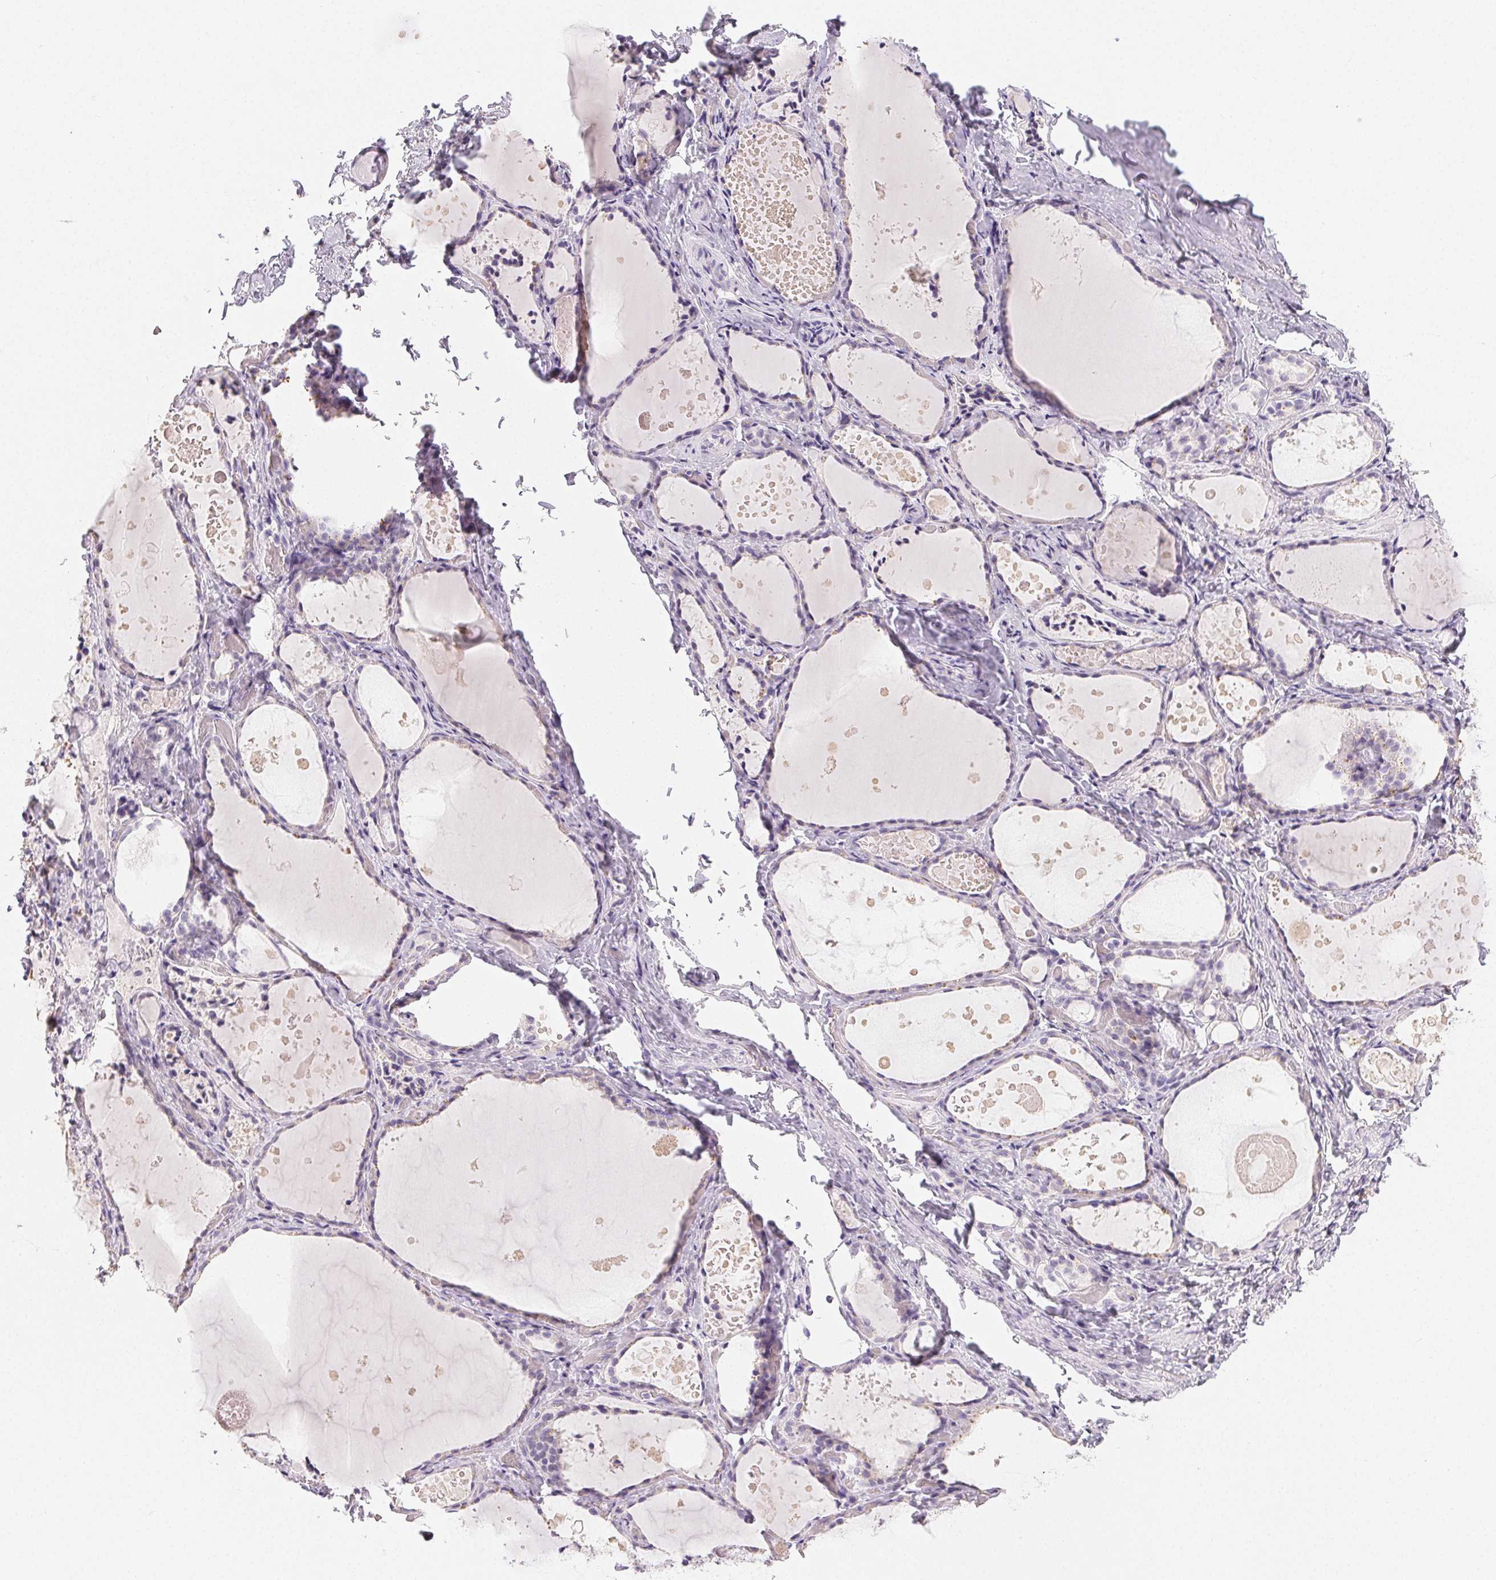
{"staining": {"intensity": "negative", "quantity": "none", "location": "none"}, "tissue": "thyroid gland", "cell_type": "Glandular cells", "image_type": "normal", "snomed": [{"axis": "morphology", "description": "Normal tissue, NOS"}, {"axis": "topography", "description": "Thyroid gland"}], "caption": "An immunohistochemistry photomicrograph of benign thyroid gland is shown. There is no staining in glandular cells of thyroid gland. (Brightfield microscopy of DAB (3,3'-diaminobenzidine) immunohistochemistry (IHC) at high magnification).", "gene": "MIOX", "patient": {"sex": "female", "age": 56}}